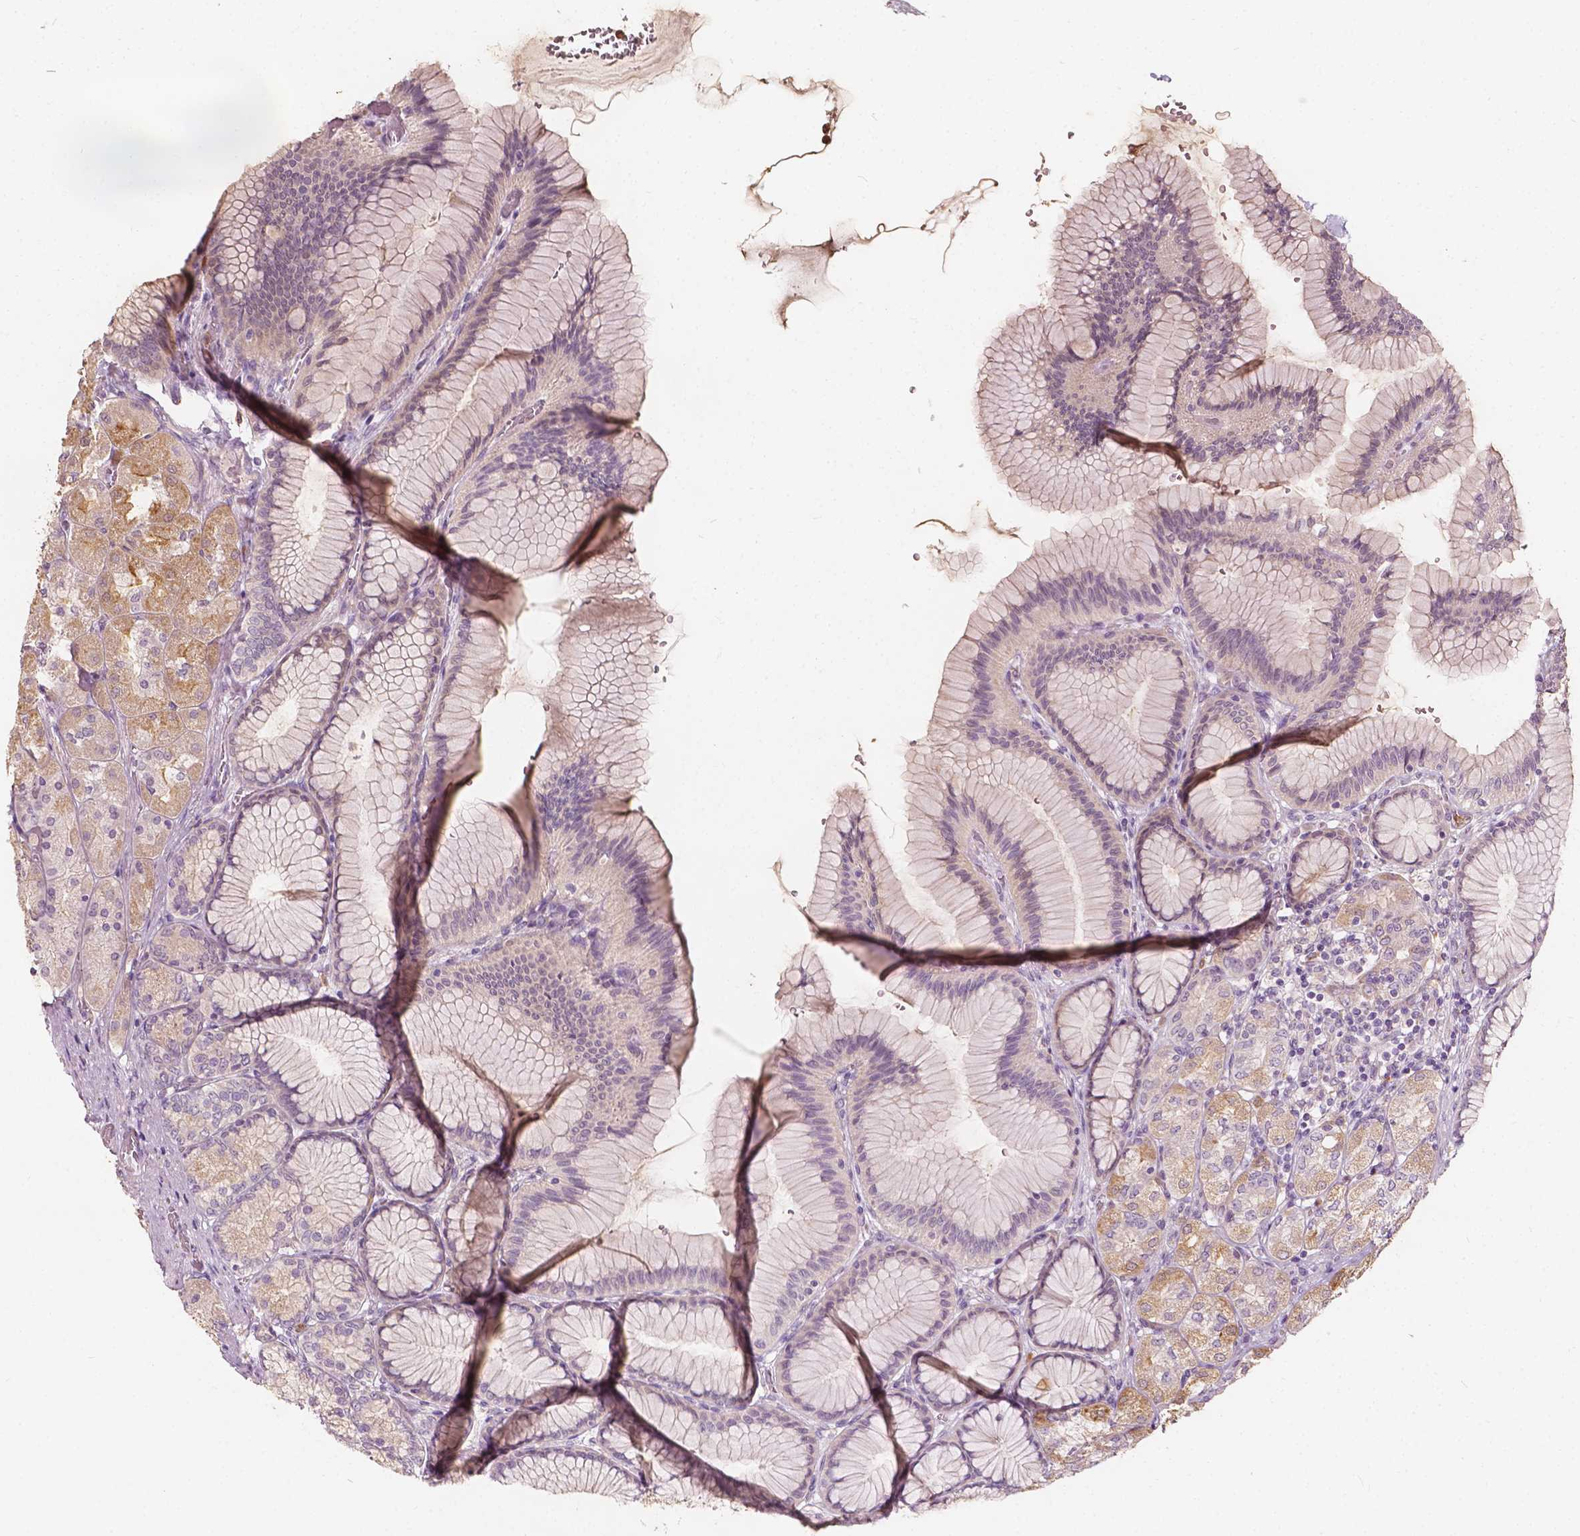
{"staining": {"intensity": "weak", "quantity": "25%-75%", "location": "cytoplasmic/membranous"}, "tissue": "stomach", "cell_type": "Glandular cells", "image_type": "normal", "snomed": [{"axis": "morphology", "description": "Normal tissue, NOS"}, {"axis": "morphology", "description": "Adenocarcinoma, NOS"}, {"axis": "morphology", "description": "Adenocarcinoma, High grade"}, {"axis": "topography", "description": "Stomach, upper"}, {"axis": "topography", "description": "Stomach"}], "caption": "Immunohistochemical staining of unremarkable human stomach shows 25%-75% levels of weak cytoplasmic/membranous protein staining in about 25%-75% of glandular cells.", "gene": "NPC1L1", "patient": {"sex": "female", "age": 65}}